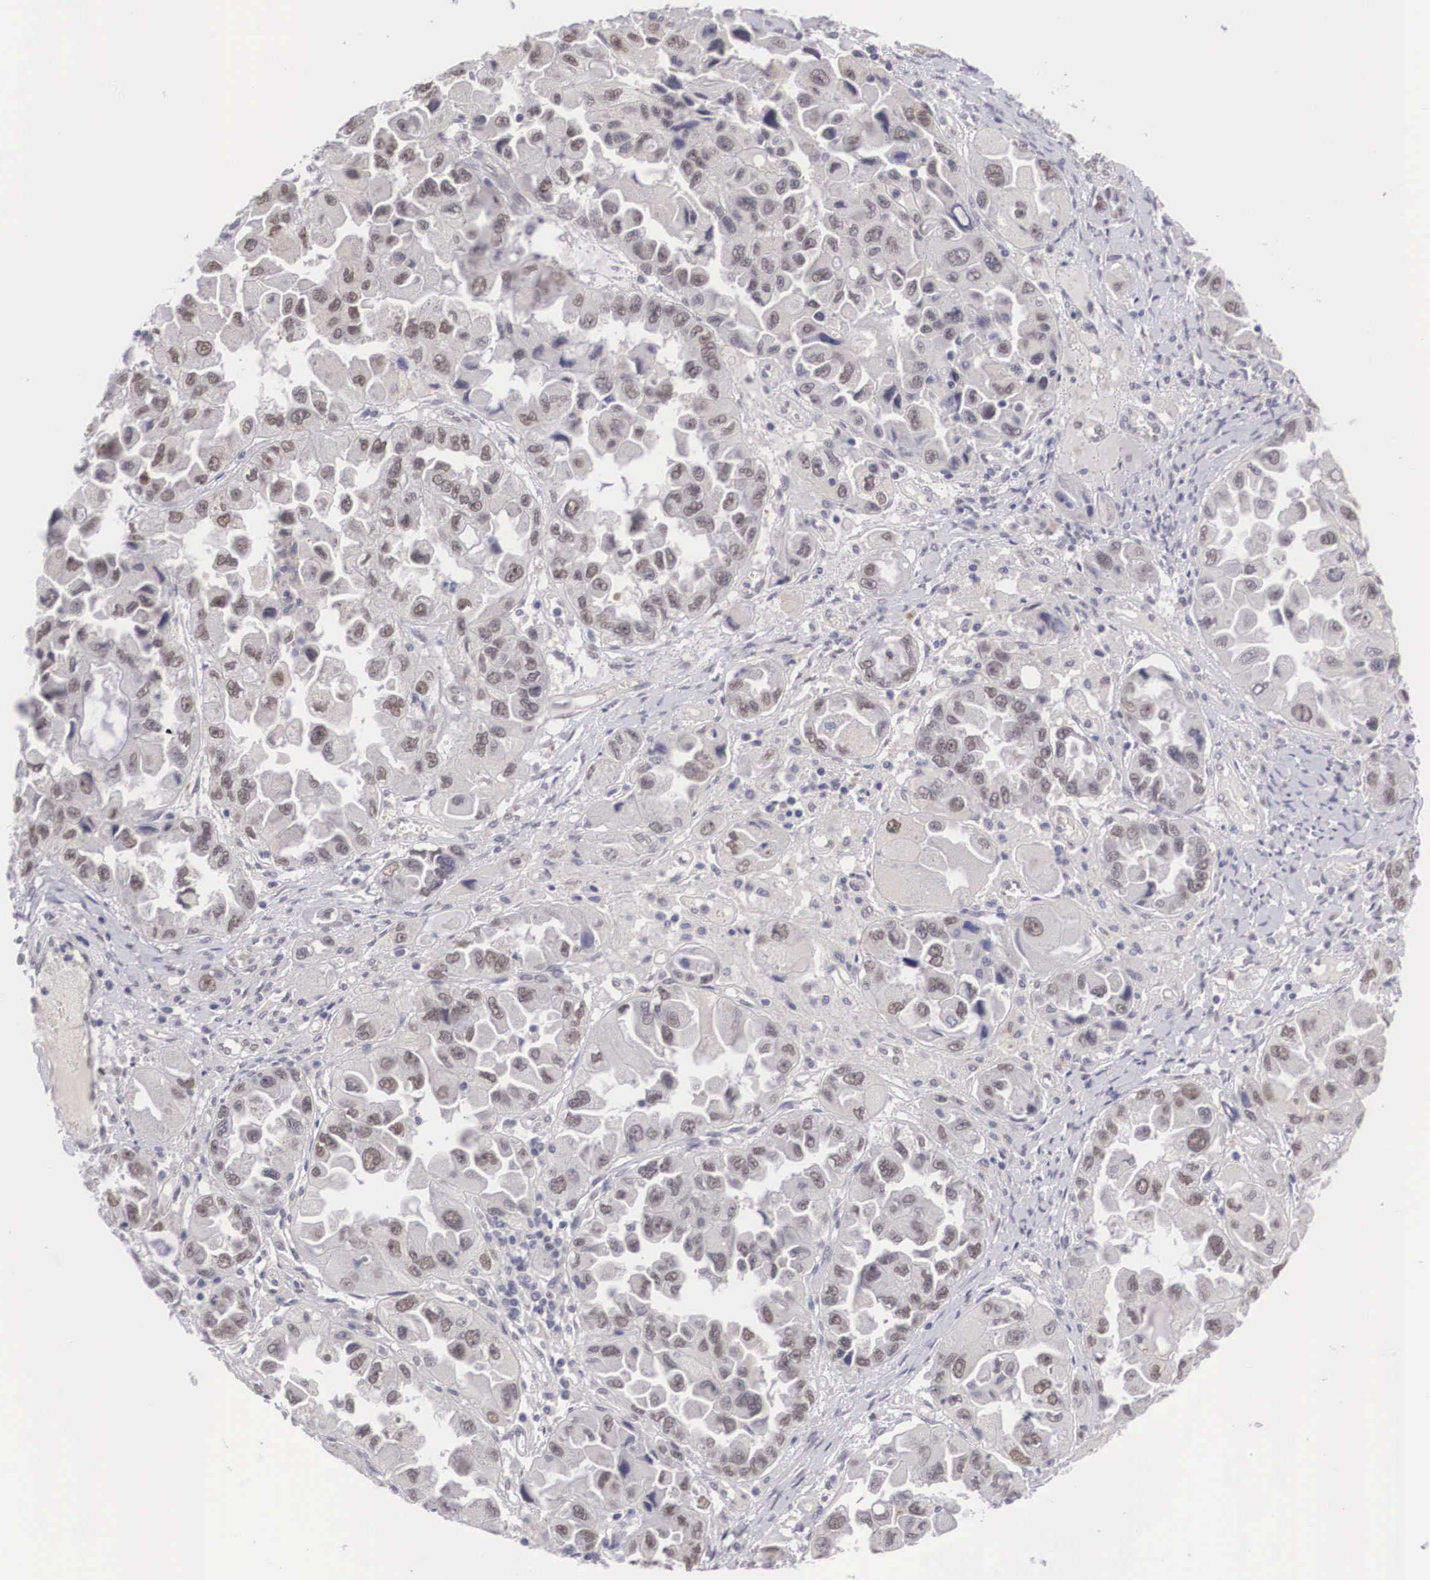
{"staining": {"intensity": "weak", "quantity": "25%-75%", "location": "cytoplasmic/membranous,nuclear"}, "tissue": "ovarian cancer", "cell_type": "Tumor cells", "image_type": "cancer", "snomed": [{"axis": "morphology", "description": "Cystadenocarcinoma, serous, NOS"}, {"axis": "topography", "description": "Ovary"}], "caption": "Immunohistochemistry (IHC) of human serous cystadenocarcinoma (ovarian) demonstrates low levels of weak cytoplasmic/membranous and nuclear positivity in approximately 25%-75% of tumor cells.", "gene": "NINL", "patient": {"sex": "female", "age": 84}}